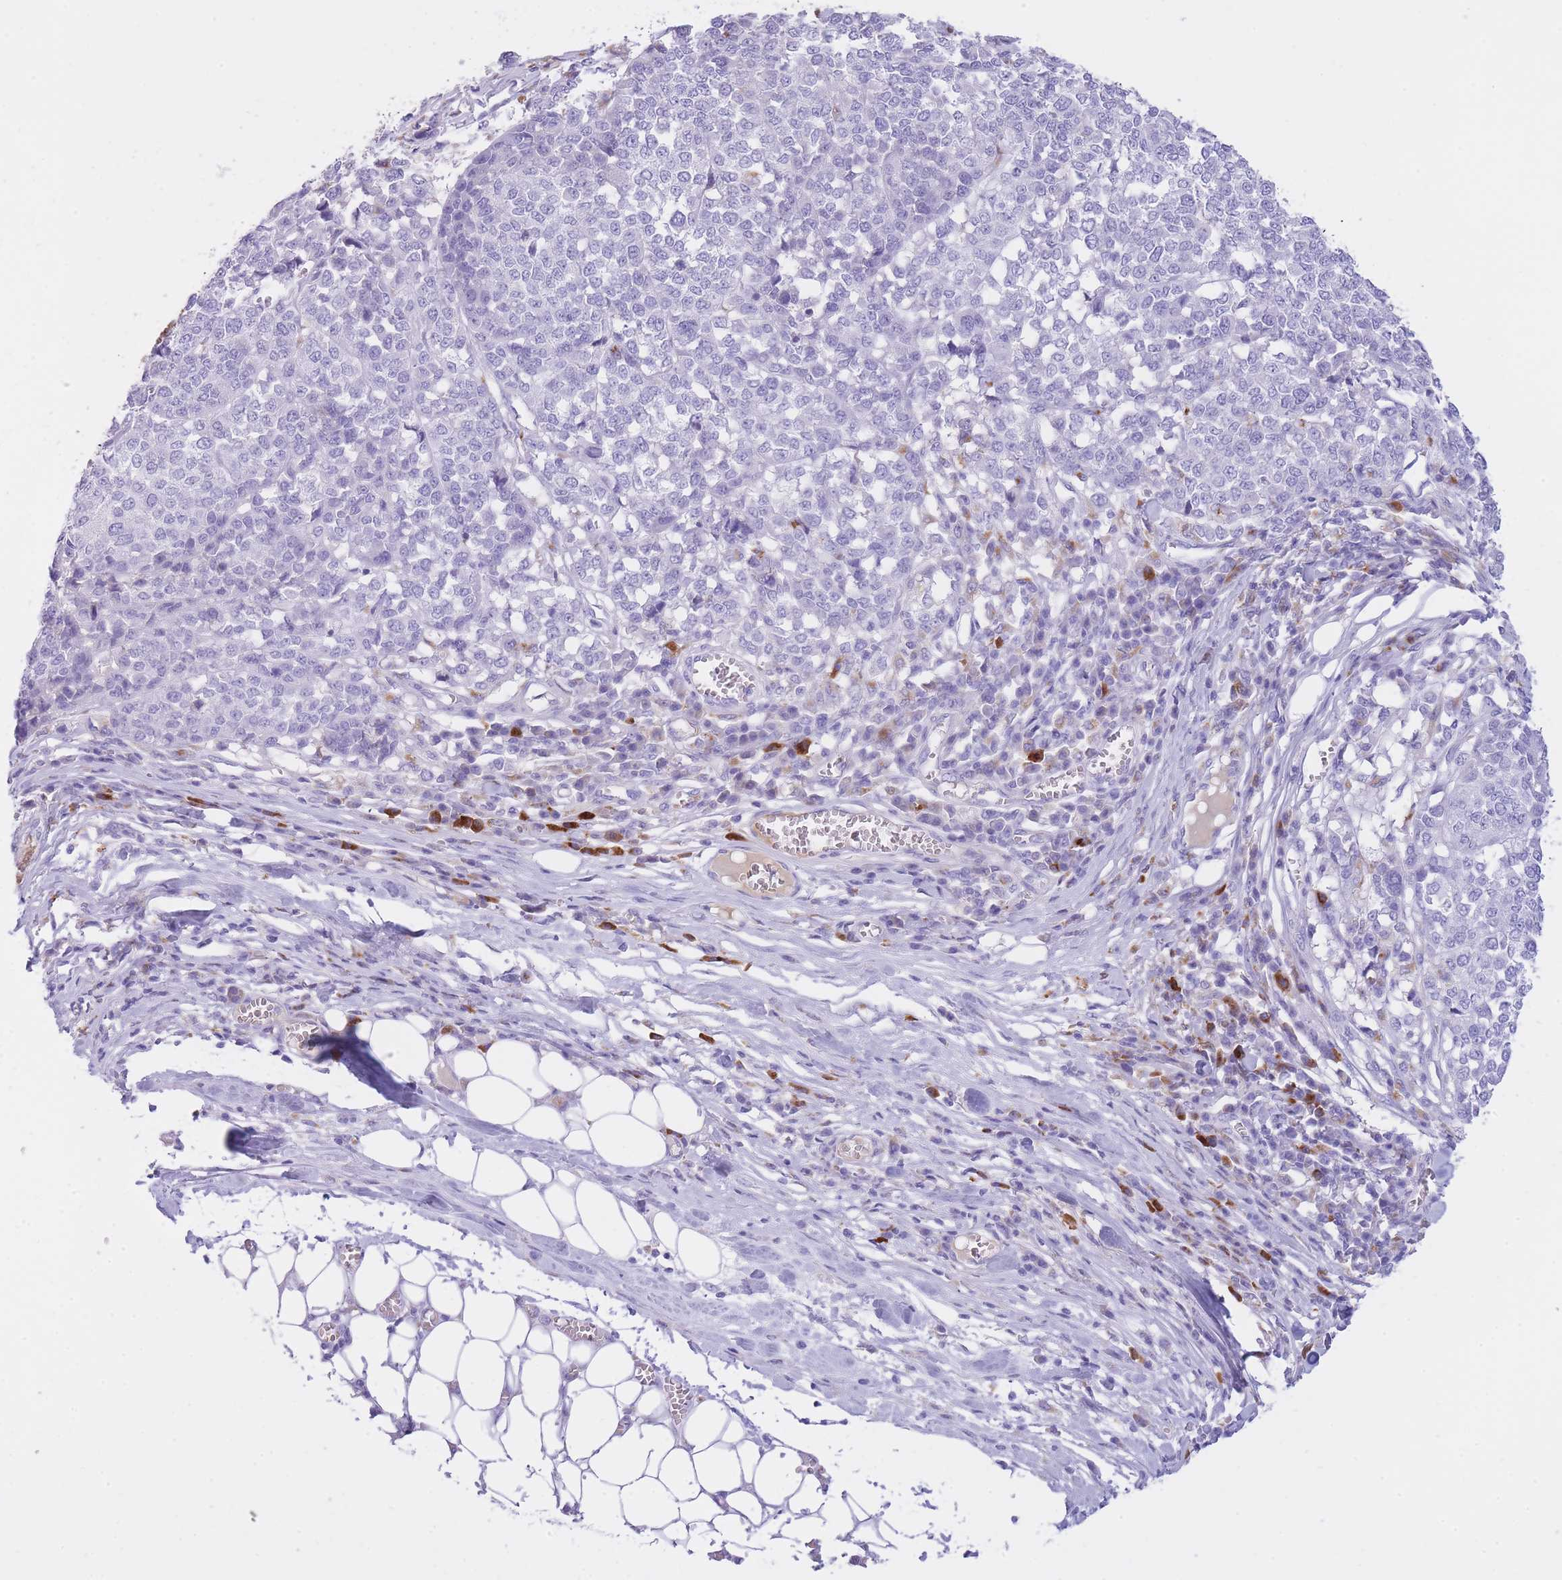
{"staining": {"intensity": "negative", "quantity": "none", "location": "none"}, "tissue": "melanoma", "cell_type": "Tumor cells", "image_type": "cancer", "snomed": [{"axis": "morphology", "description": "Malignant melanoma, Metastatic site"}, {"axis": "topography", "description": "Lymph node"}], "caption": "Immunohistochemistry (IHC) of malignant melanoma (metastatic site) reveals no positivity in tumor cells.", "gene": "PLBD1", "patient": {"sex": "male", "age": 44}}